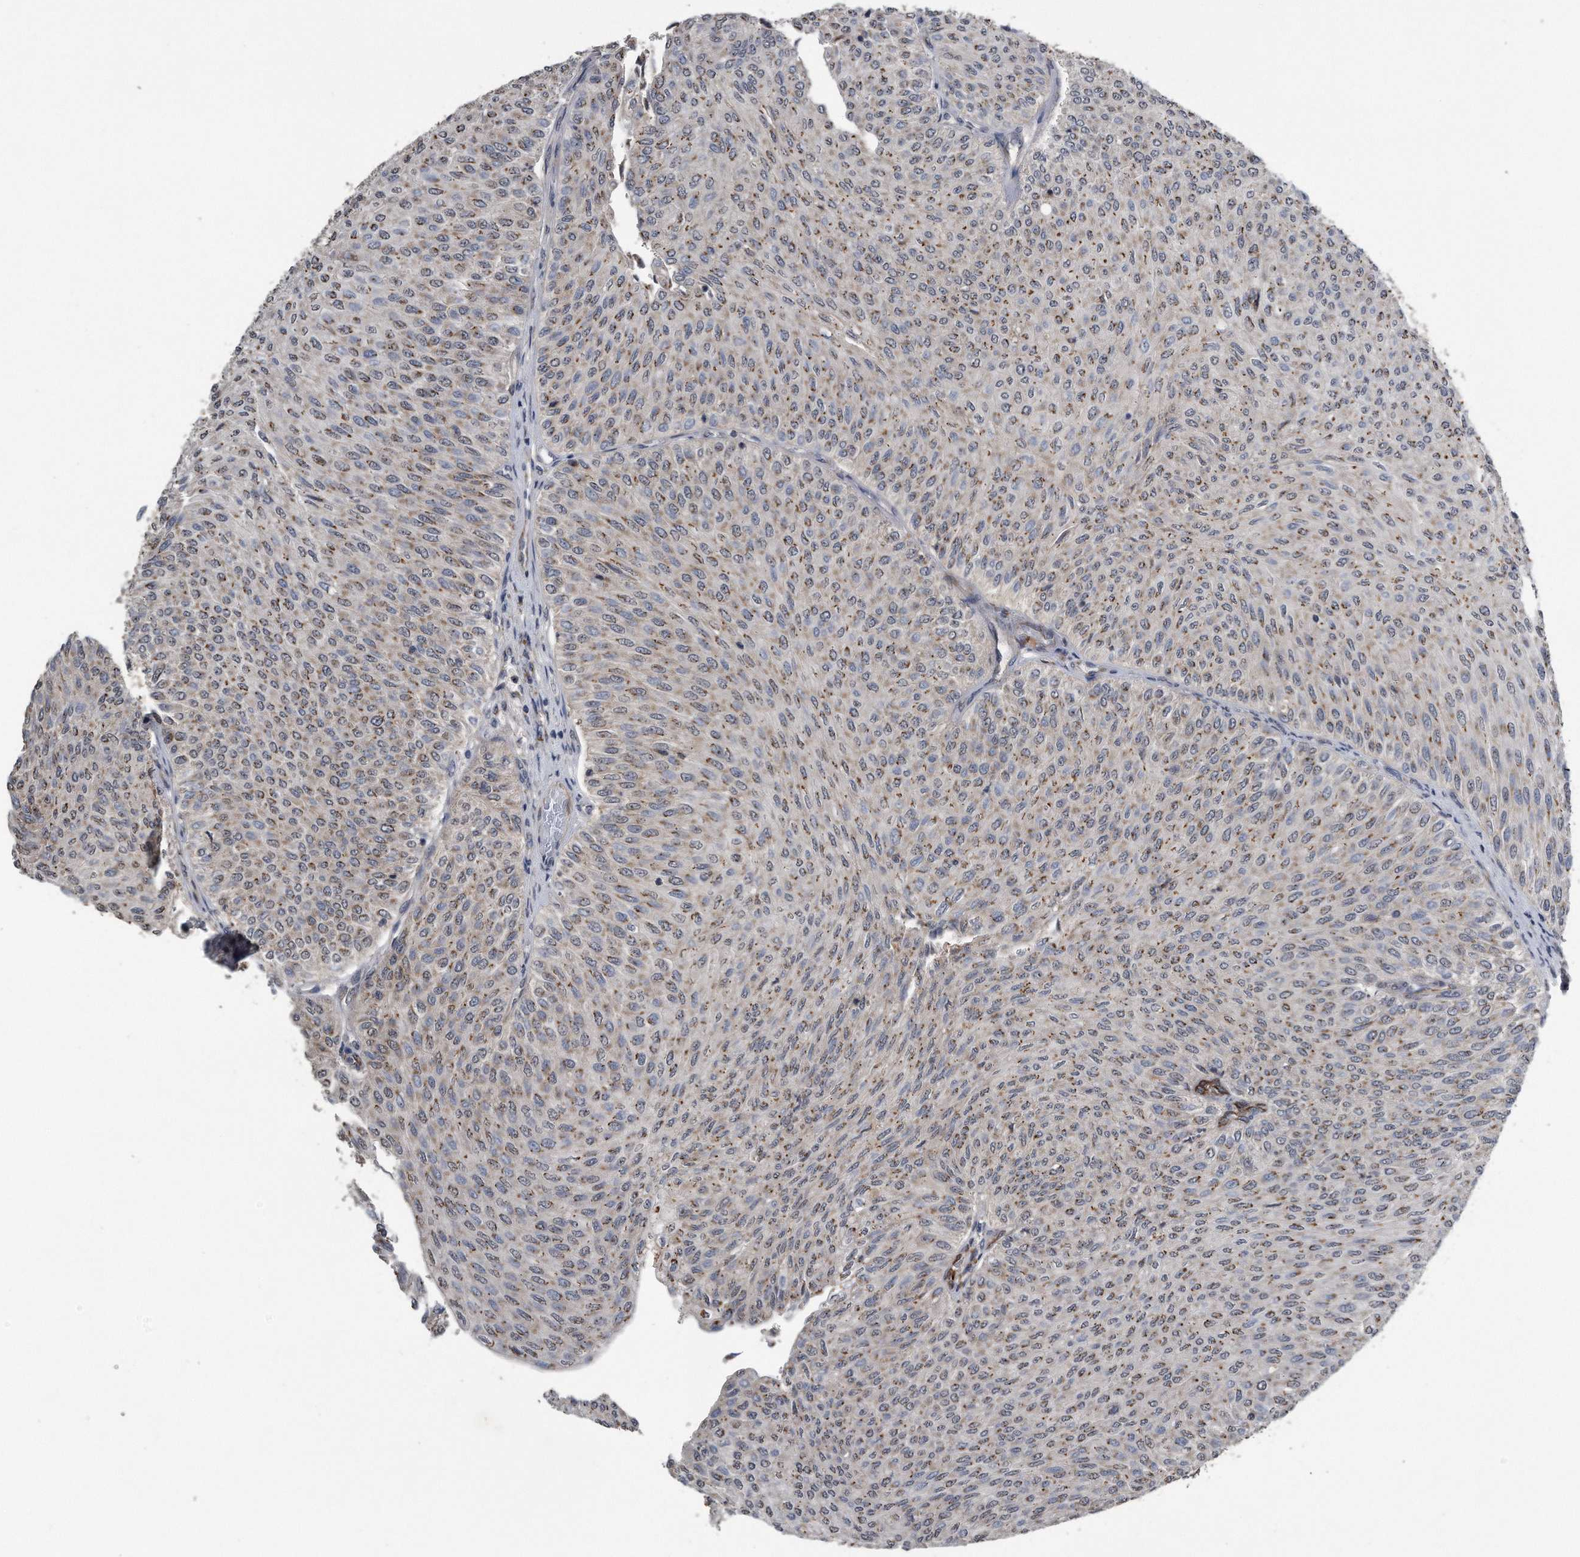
{"staining": {"intensity": "weak", "quantity": ">75%", "location": "cytoplasmic/membranous"}, "tissue": "urothelial cancer", "cell_type": "Tumor cells", "image_type": "cancer", "snomed": [{"axis": "morphology", "description": "Urothelial carcinoma, Low grade"}, {"axis": "topography", "description": "Urinary bladder"}], "caption": "Weak cytoplasmic/membranous expression for a protein is seen in approximately >75% of tumor cells of urothelial cancer using IHC.", "gene": "LYRM4", "patient": {"sex": "male", "age": 78}}